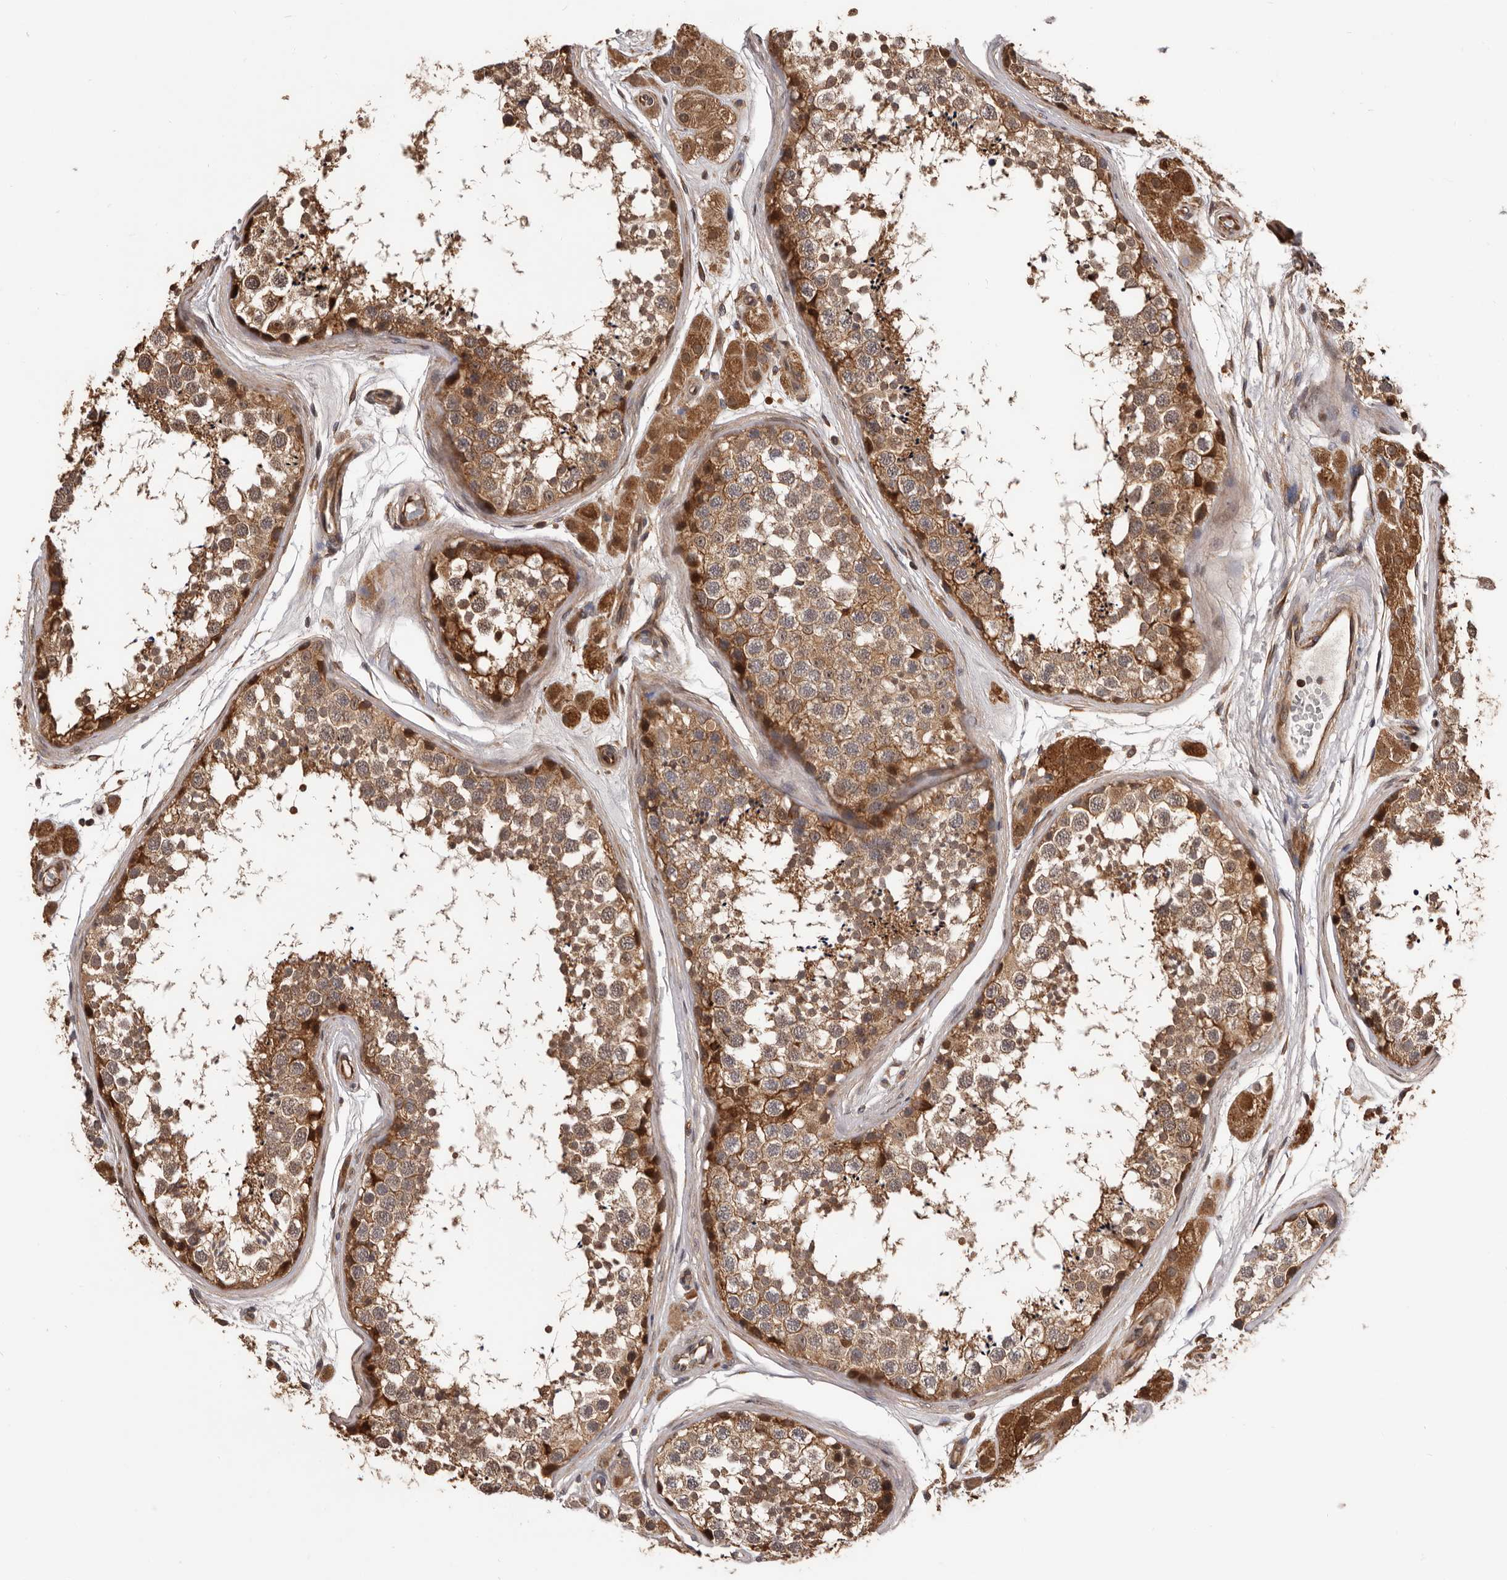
{"staining": {"intensity": "moderate", "quantity": ">75%", "location": "cytoplasmic/membranous"}, "tissue": "testis", "cell_type": "Cells in seminiferous ducts", "image_type": "normal", "snomed": [{"axis": "morphology", "description": "Normal tissue, NOS"}, {"axis": "topography", "description": "Testis"}], "caption": "This image demonstrates normal testis stained with IHC to label a protein in brown. The cytoplasmic/membranous of cells in seminiferous ducts show moderate positivity for the protein. Nuclei are counter-stained blue.", "gene": "ADAMTS2", "patient": {"sex": "male", "age": 56}}